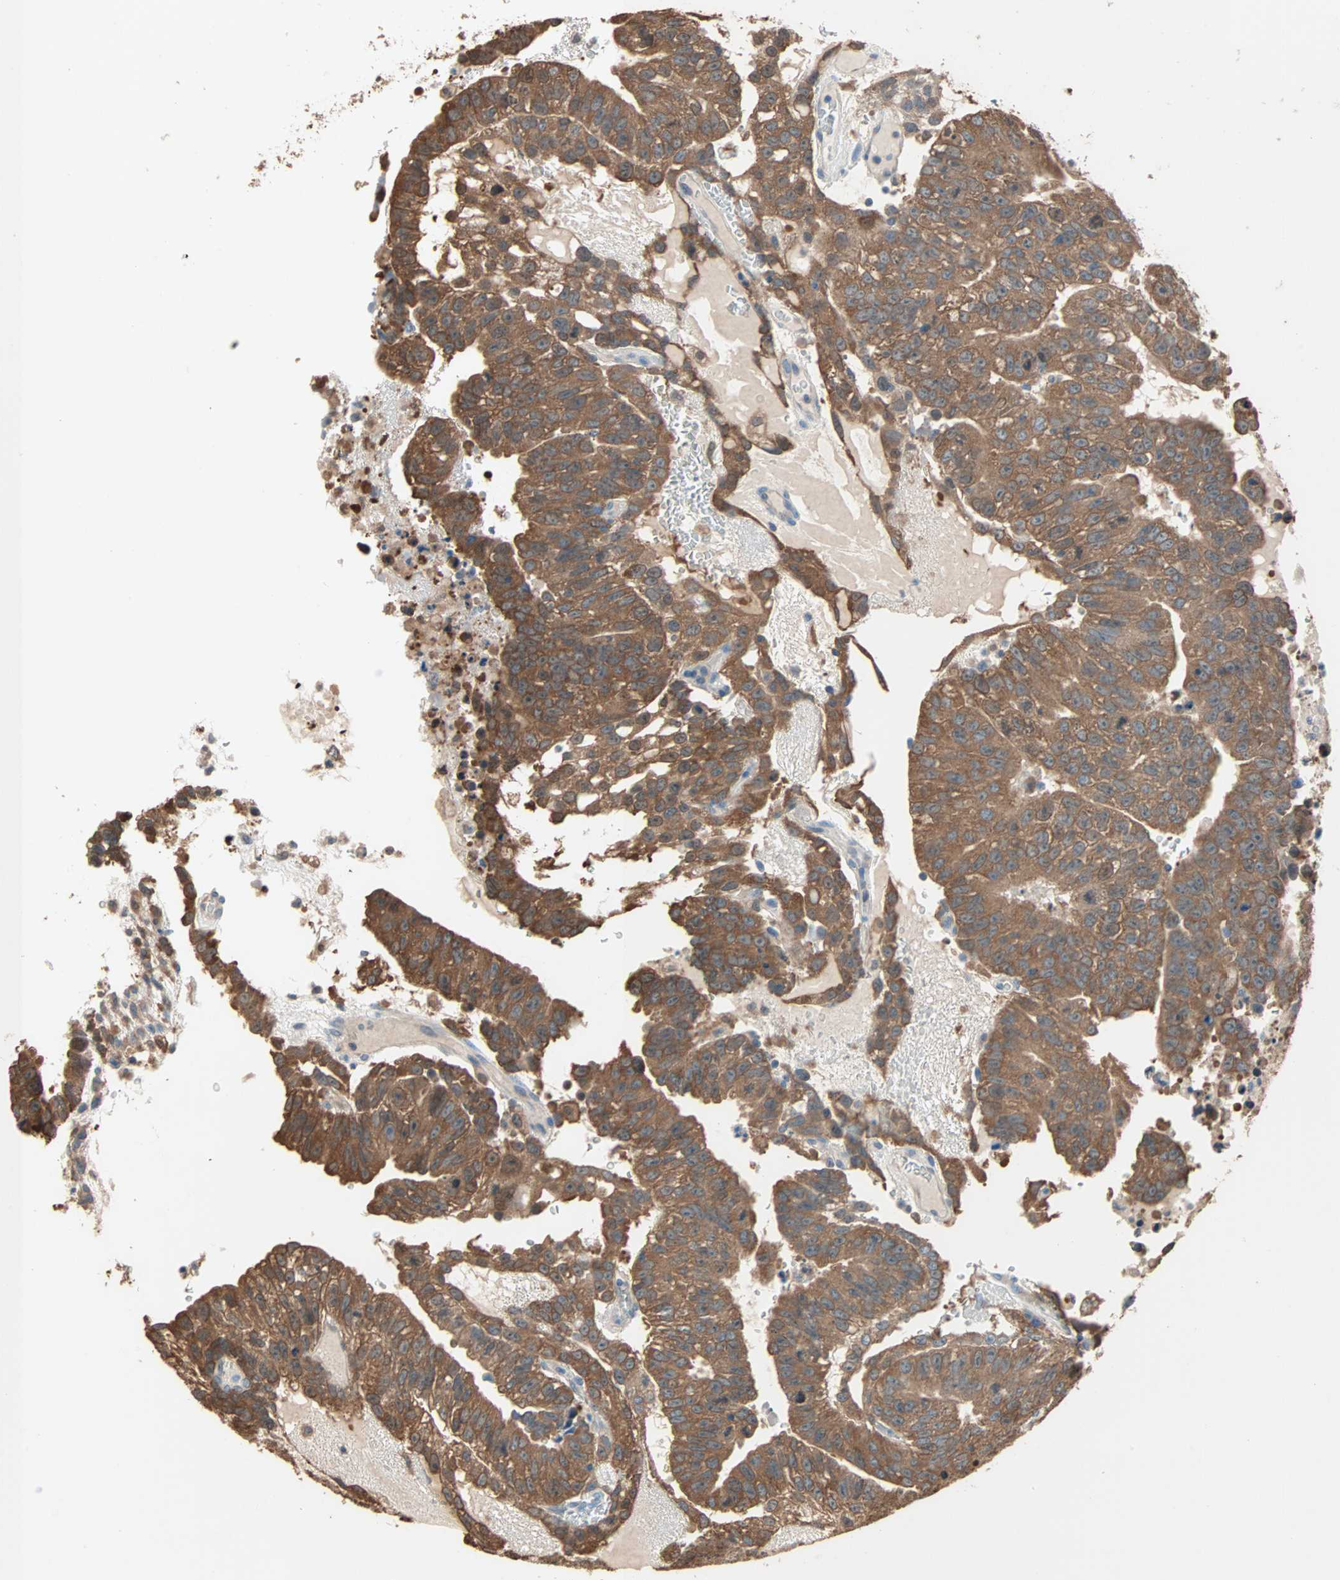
{"staining": {"intensity": "strong", "quantity": ">75%", "location": "cytoplasmic/membranous"}, "tissue": "testis cancer", "cell_type": "Tumor cells", "image_type": "cancer", "snomed": [{"axis": "morphology", "description": "Seminoma, NOS"}, {"axis": "morphology", "description": "Carcinoma, Embryonal, NOS"}, {"axis": "topography", "description": "Testis"}], "caption": "Embryonal carcinoma (testis) tissue displays strong cytoplasmic/membranous positivity in approximately >75% of tumor cells, visualized by immunohistochemistry. Using DAB (brown) and hematoxylin (blue) stains, captured at high magnification using brightfield microscopy.", "gene": "PRDX1", "patient": {"sex": "male", "age": 52}}